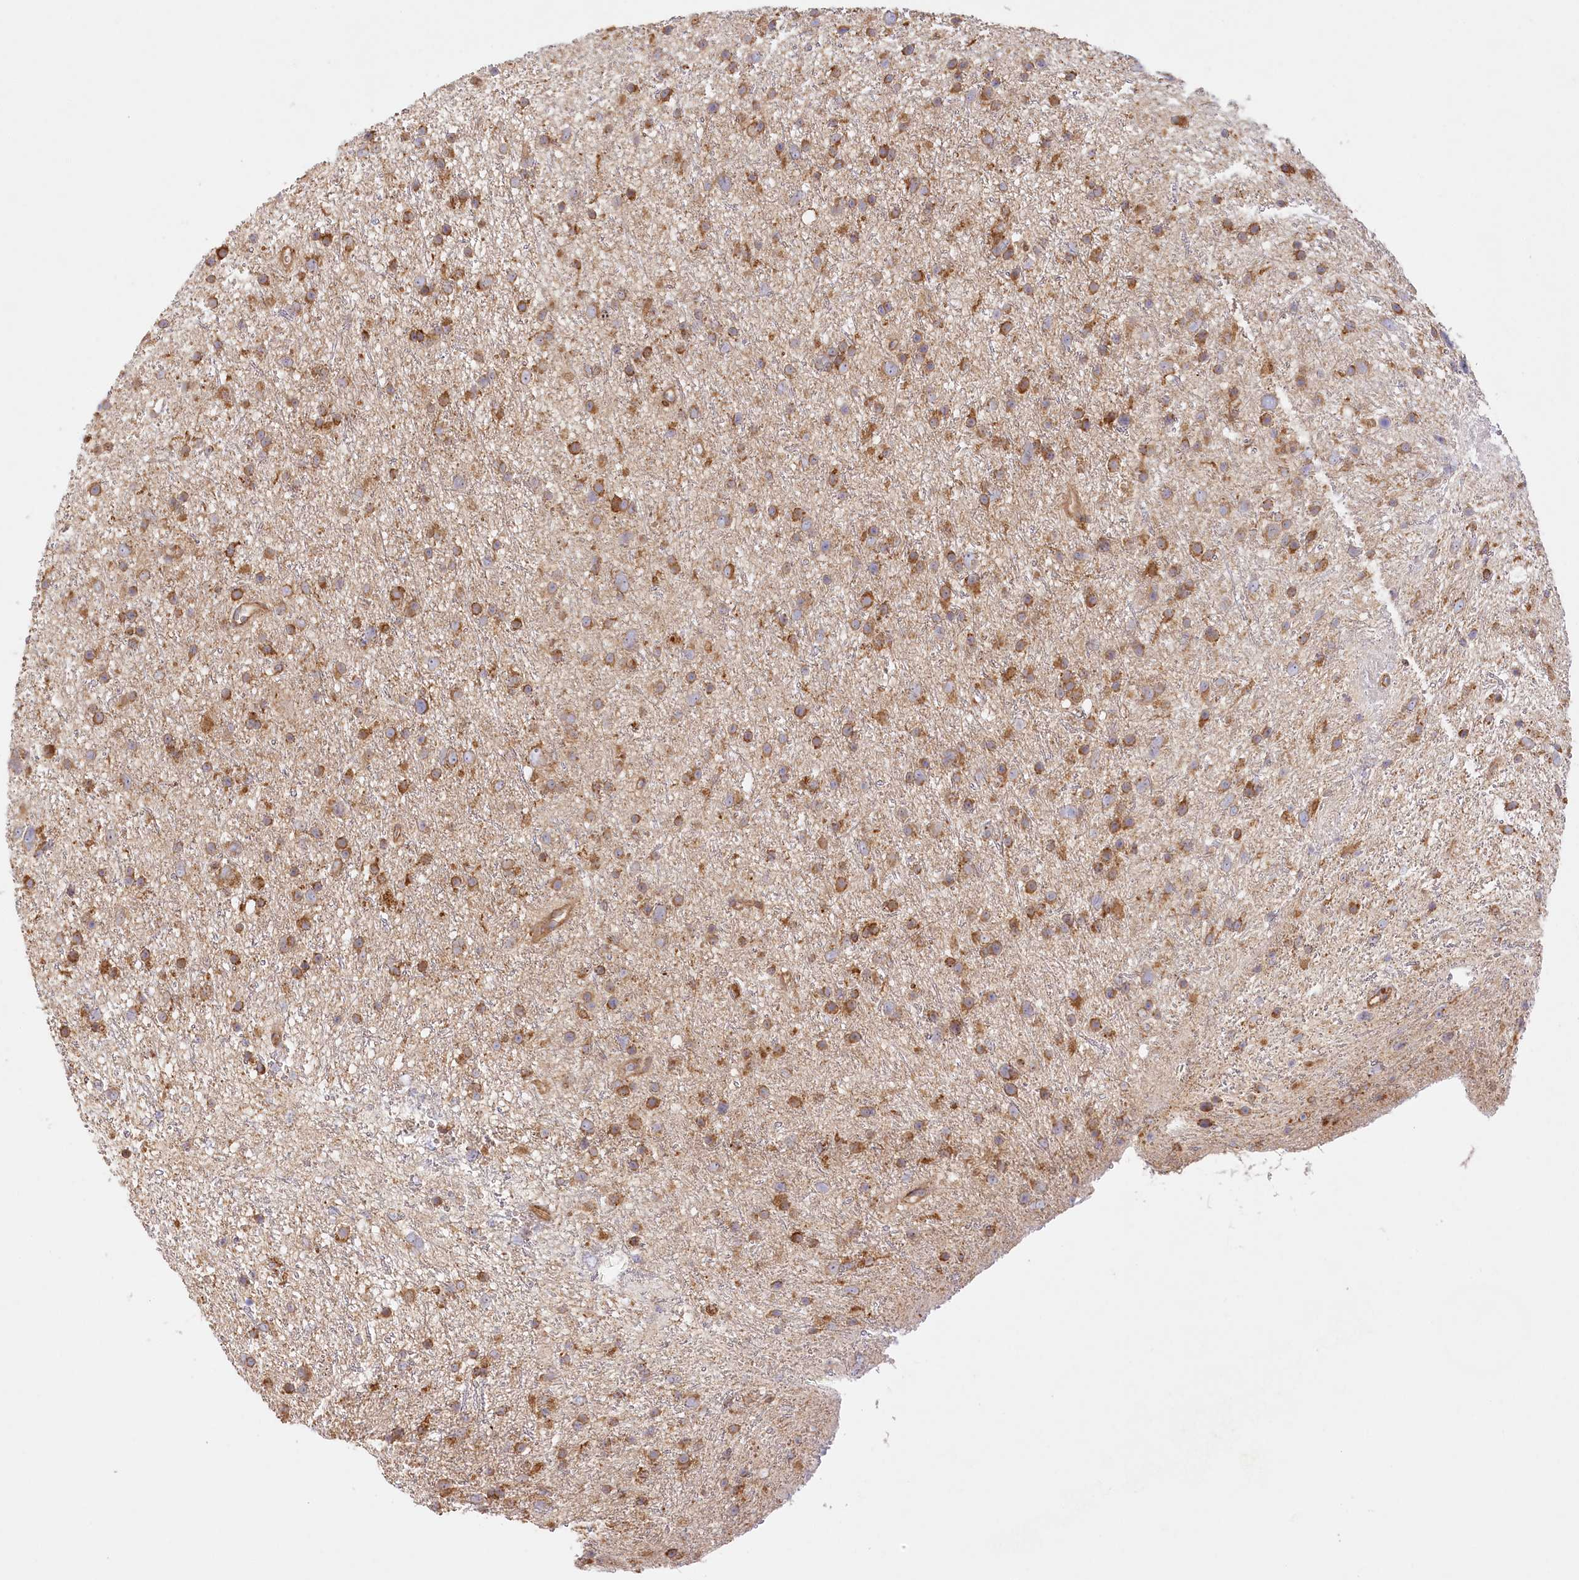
{"staining": {"intensity": "moderate", "quantity": ">75%", "location": "cytoplasmic/membranous"}, "tissue": "glioma", "cell_type": "Tumor cells", "image_type": "cancer", "snomed": [{"axis": "morphology", "description": "Glioma, malignant, Low grade"}, {"axis": "topography", "description": "Cerebral cortex"}], "caption": "Human glioma stained with a brown dye reveals moderate cytoplasmic/membranous positive positivity in about >75% of tumor cells.", "gene": "ACAP2", "patient": {"sex": "female", "age": 39}}